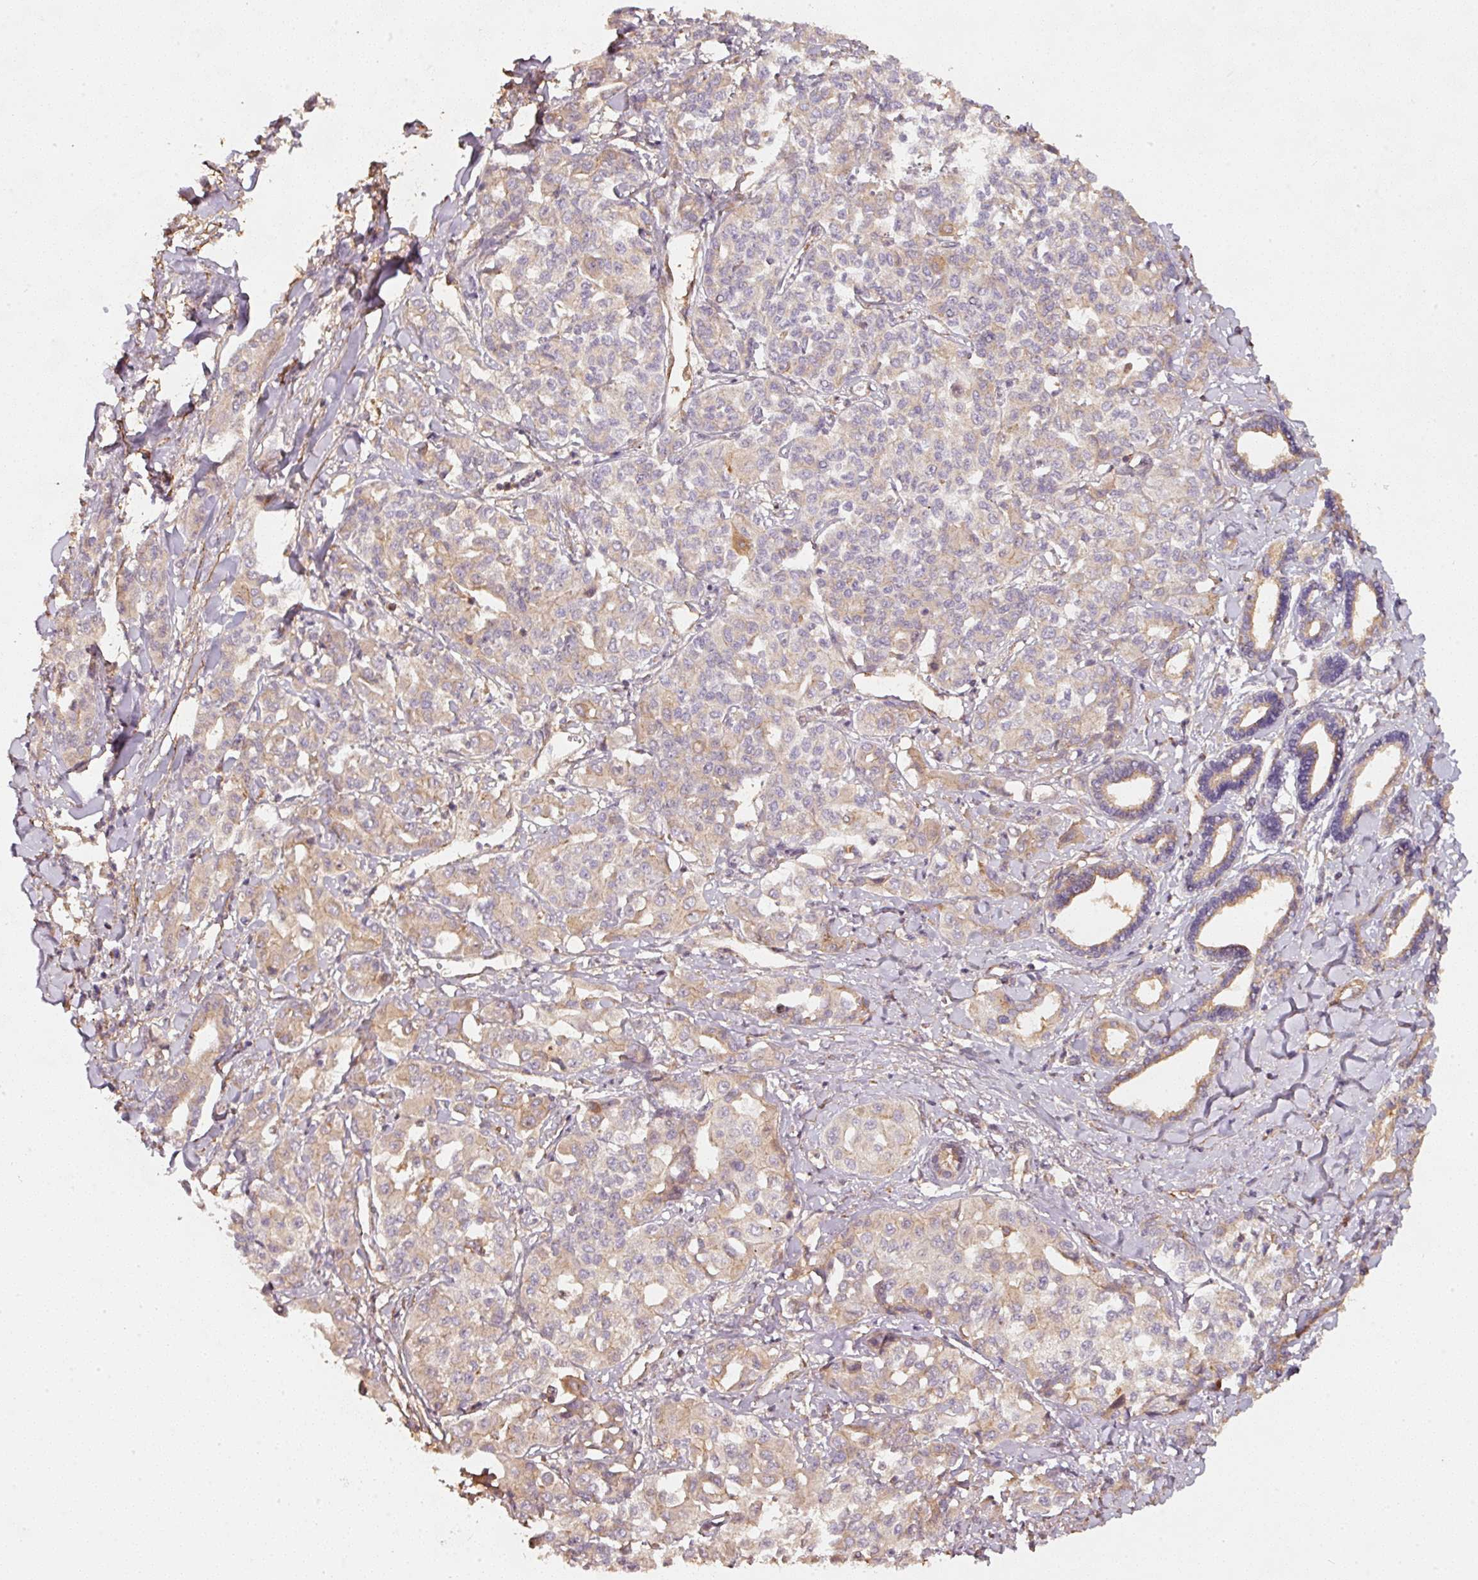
{"staining": {"intensity": "weak", "quantity": ">75%", "location": "cytoplasmic/membranous"}, "tissue": "liver cancer", "cell_type": "Tumor cells", "image_type": "cancer", "snomed": [{"axis": "morphology", "description": "Cholangiocarcinoma"}, {"axis": "topography", "description": "Liver"}], "caption": "DAB immunohistochemical staining of human liver cholangiocarcinoma demonstrates weak cytoplasmic/membranous protein expression in approximately >75% of tumor cells. (DAB (3,3'-diaminobenzidine) IHC, brown staining for protein, blue staining for nuclei).", "gene": "CEP95", "patient": {"sex": "female", "age": 77}}